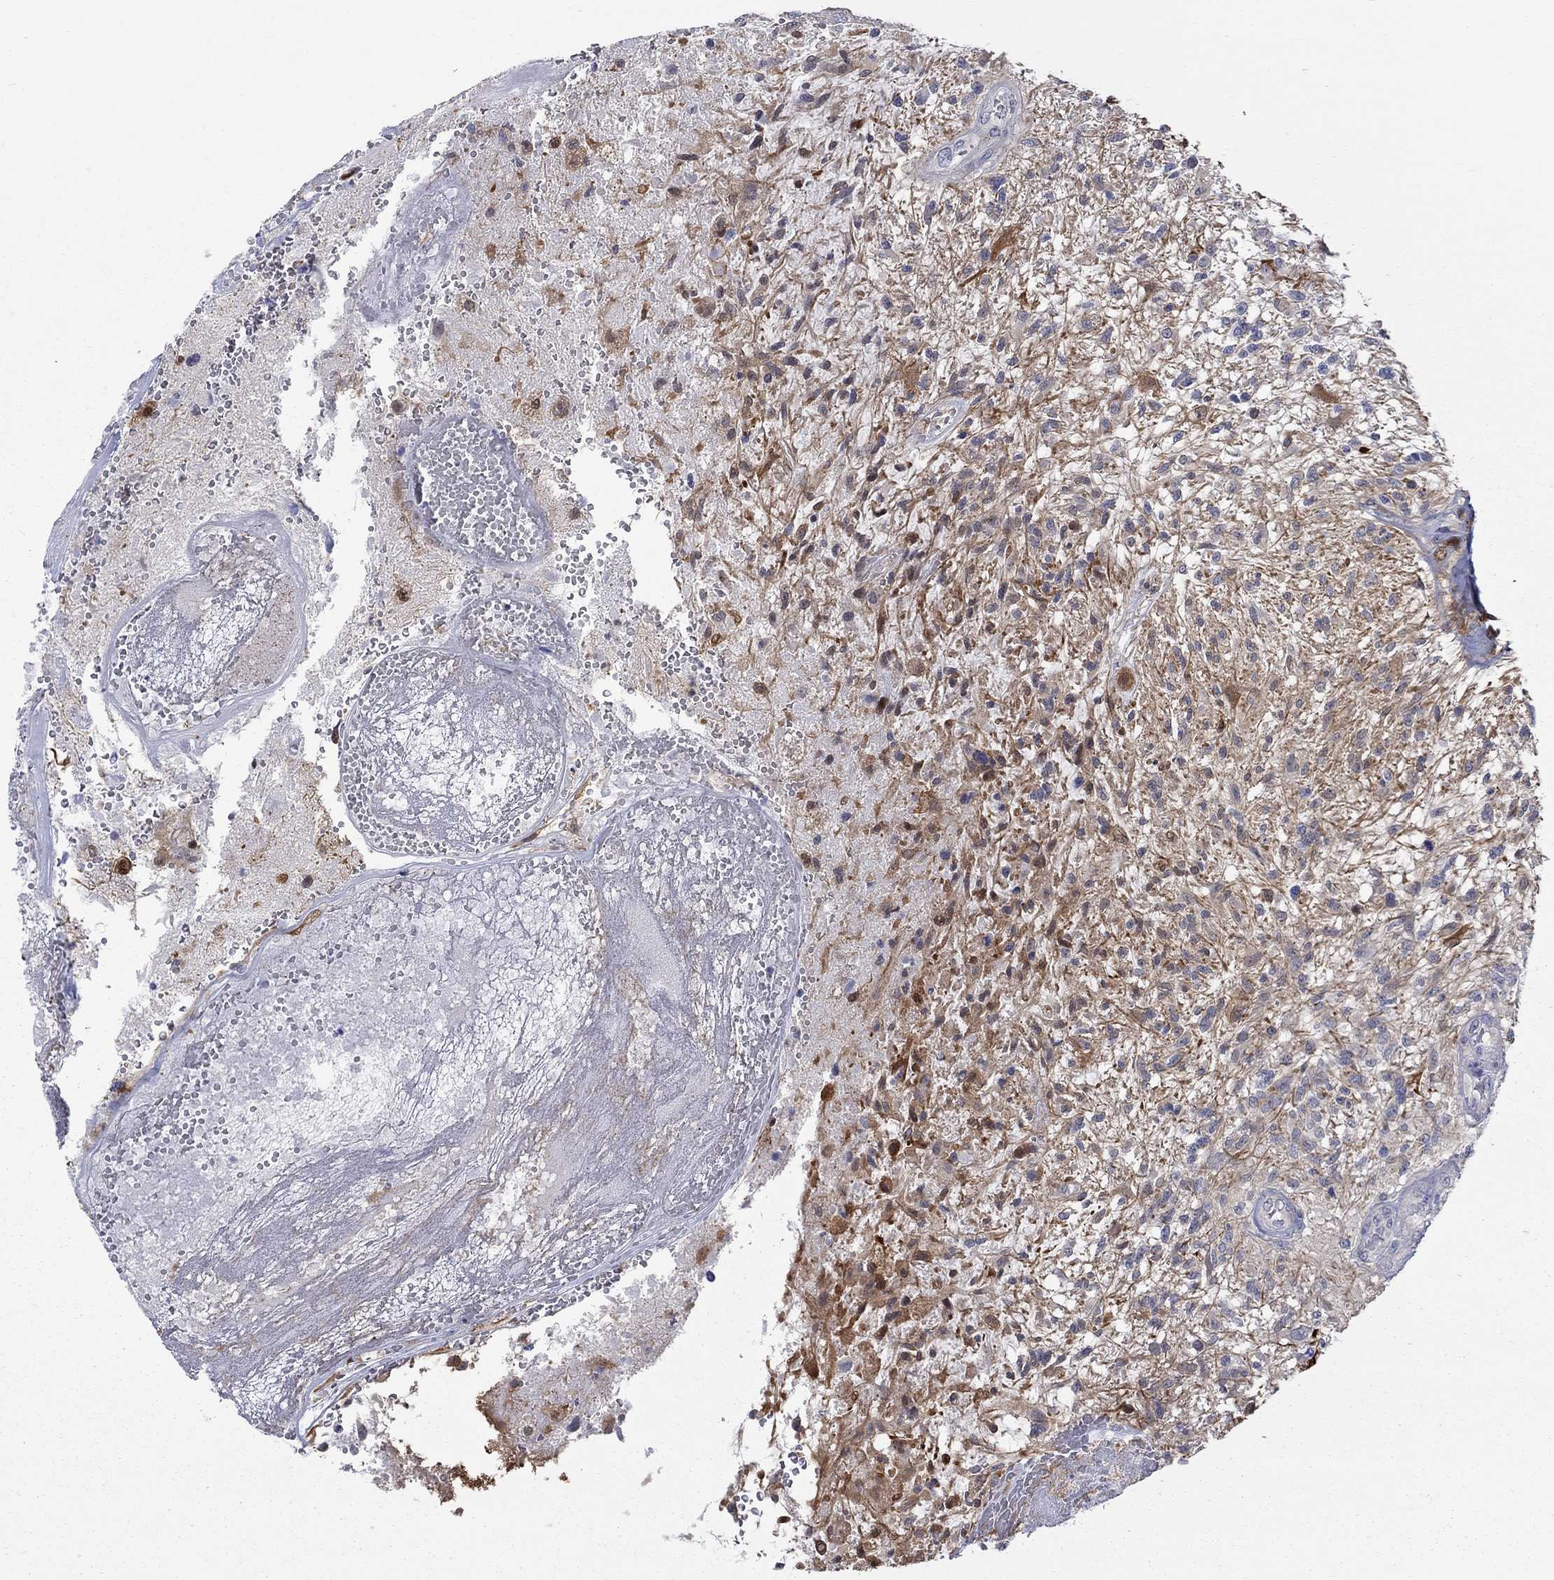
{"staining": {"intensity": "moderate", "quantity": "<25%", "location": "cytoplasmic/membranous"}, "tissue": "glioma", "cell_type": "Tumor cells", "image_type": "cancer", "snomed": [{"axis": "morphology", "description": "Glioma, malignant, High grade"}, {"axis": "topography", "description": "Brain"}], "caption": "Moderate cytoplasmic/membranous expression is identified in about <25% of tumor cells in glioma.", "gene": "HKDC1", "patient": {"sex": "male", "age": 56}}